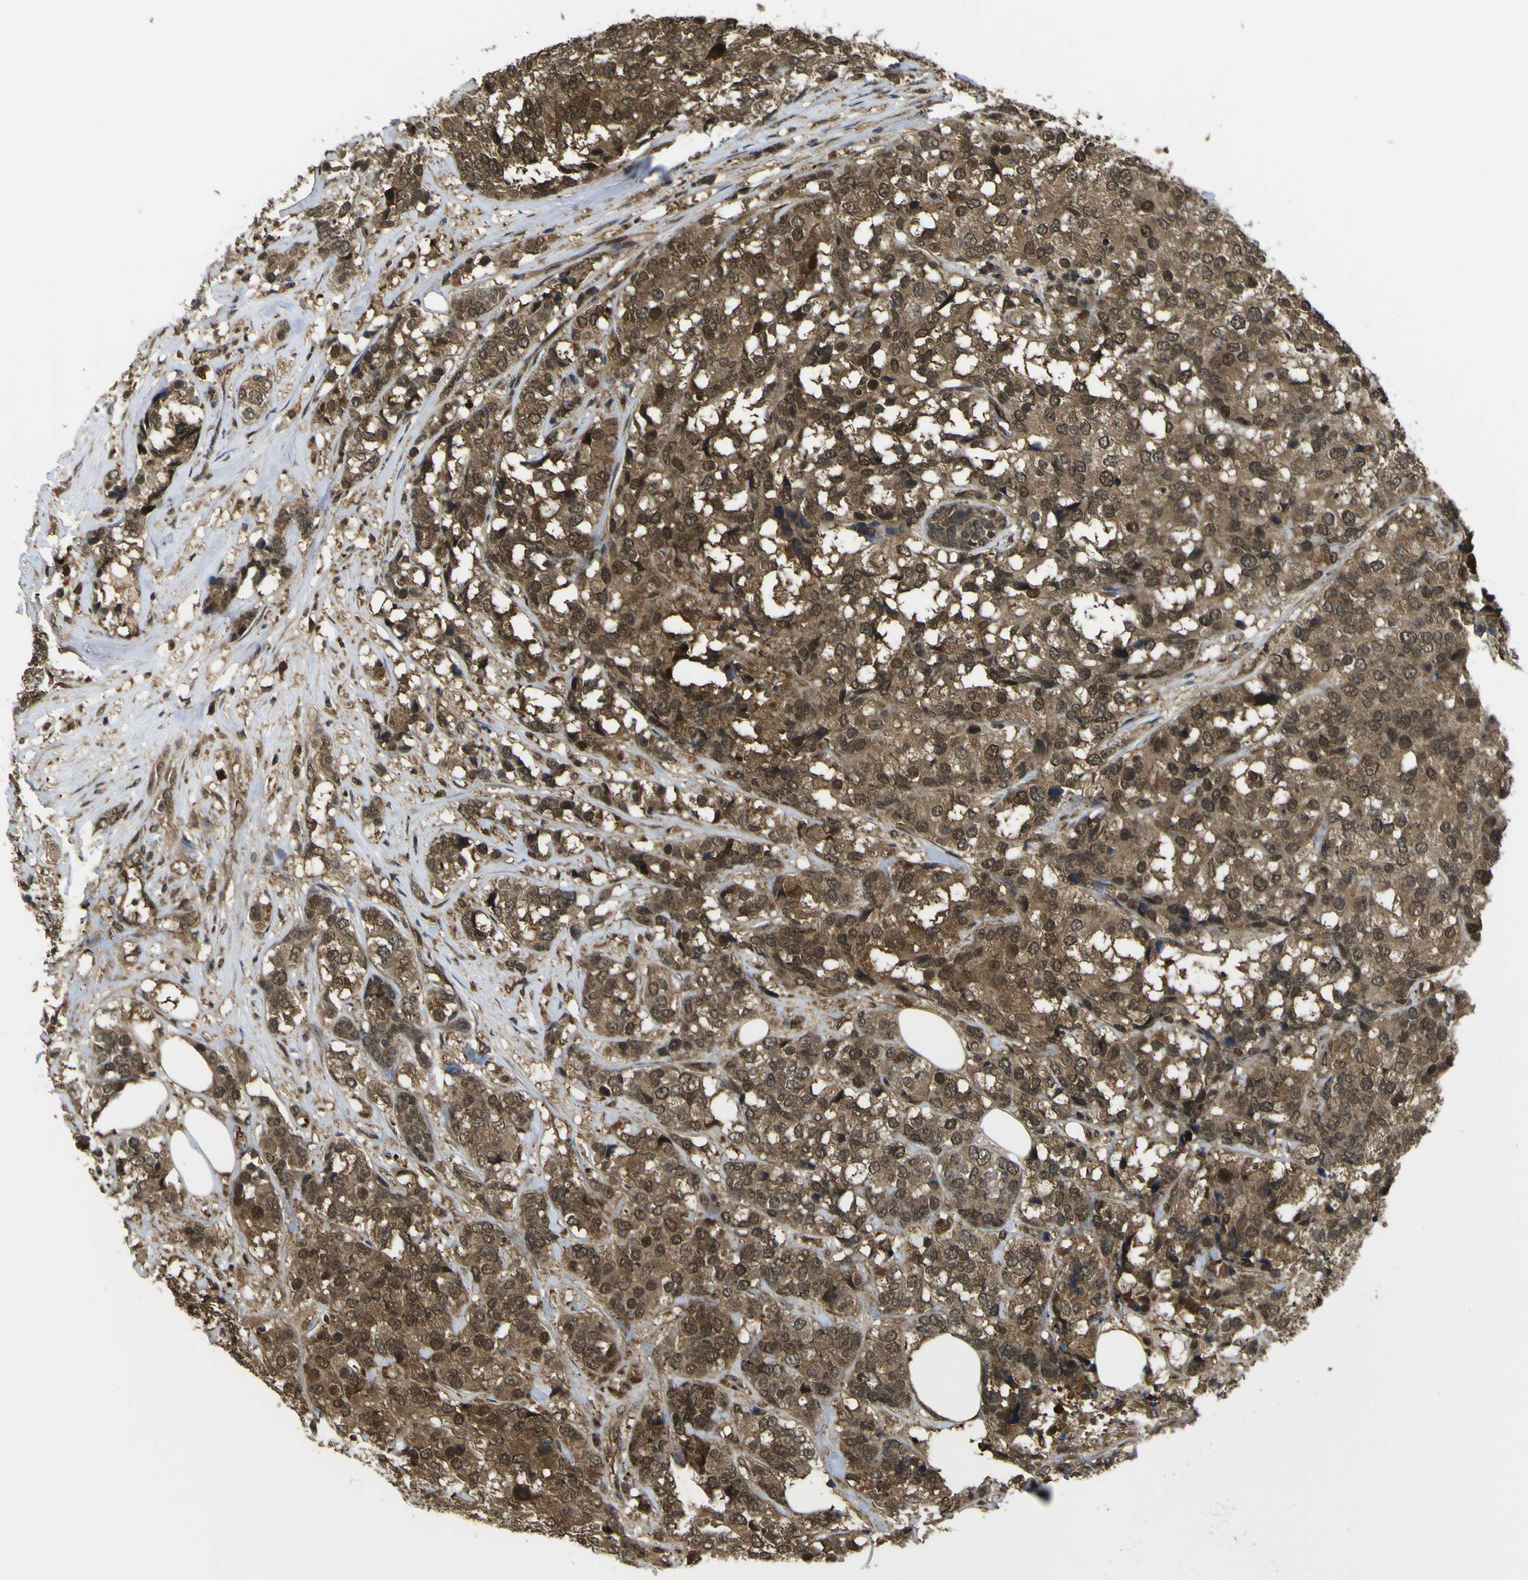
{"staining": {"intensity": "moderate", "quantity": ">75%", "location": "cytoplasmic/membranous,nuclear"}, "tissue": "breast cancer", "cell_type": "Tumor cells", "image_type": "cancer", "snomed": [{"axis": "morphology", "description": "Lobular carcinoma"}, {"axis": "topography", "description": "Breast"}], "caption": "This micrograph displays lobular carcinoma (breast) stained with immunohistochemistry (IHC) to label a protein in brown. The cytoplasmic/membranous and nuclear of tumor cells show moderate positivity for the protein. Nuclei are counter-stained blue.", "gene": "YWHAG", "patient": {"sex": "female", "age": 59}}